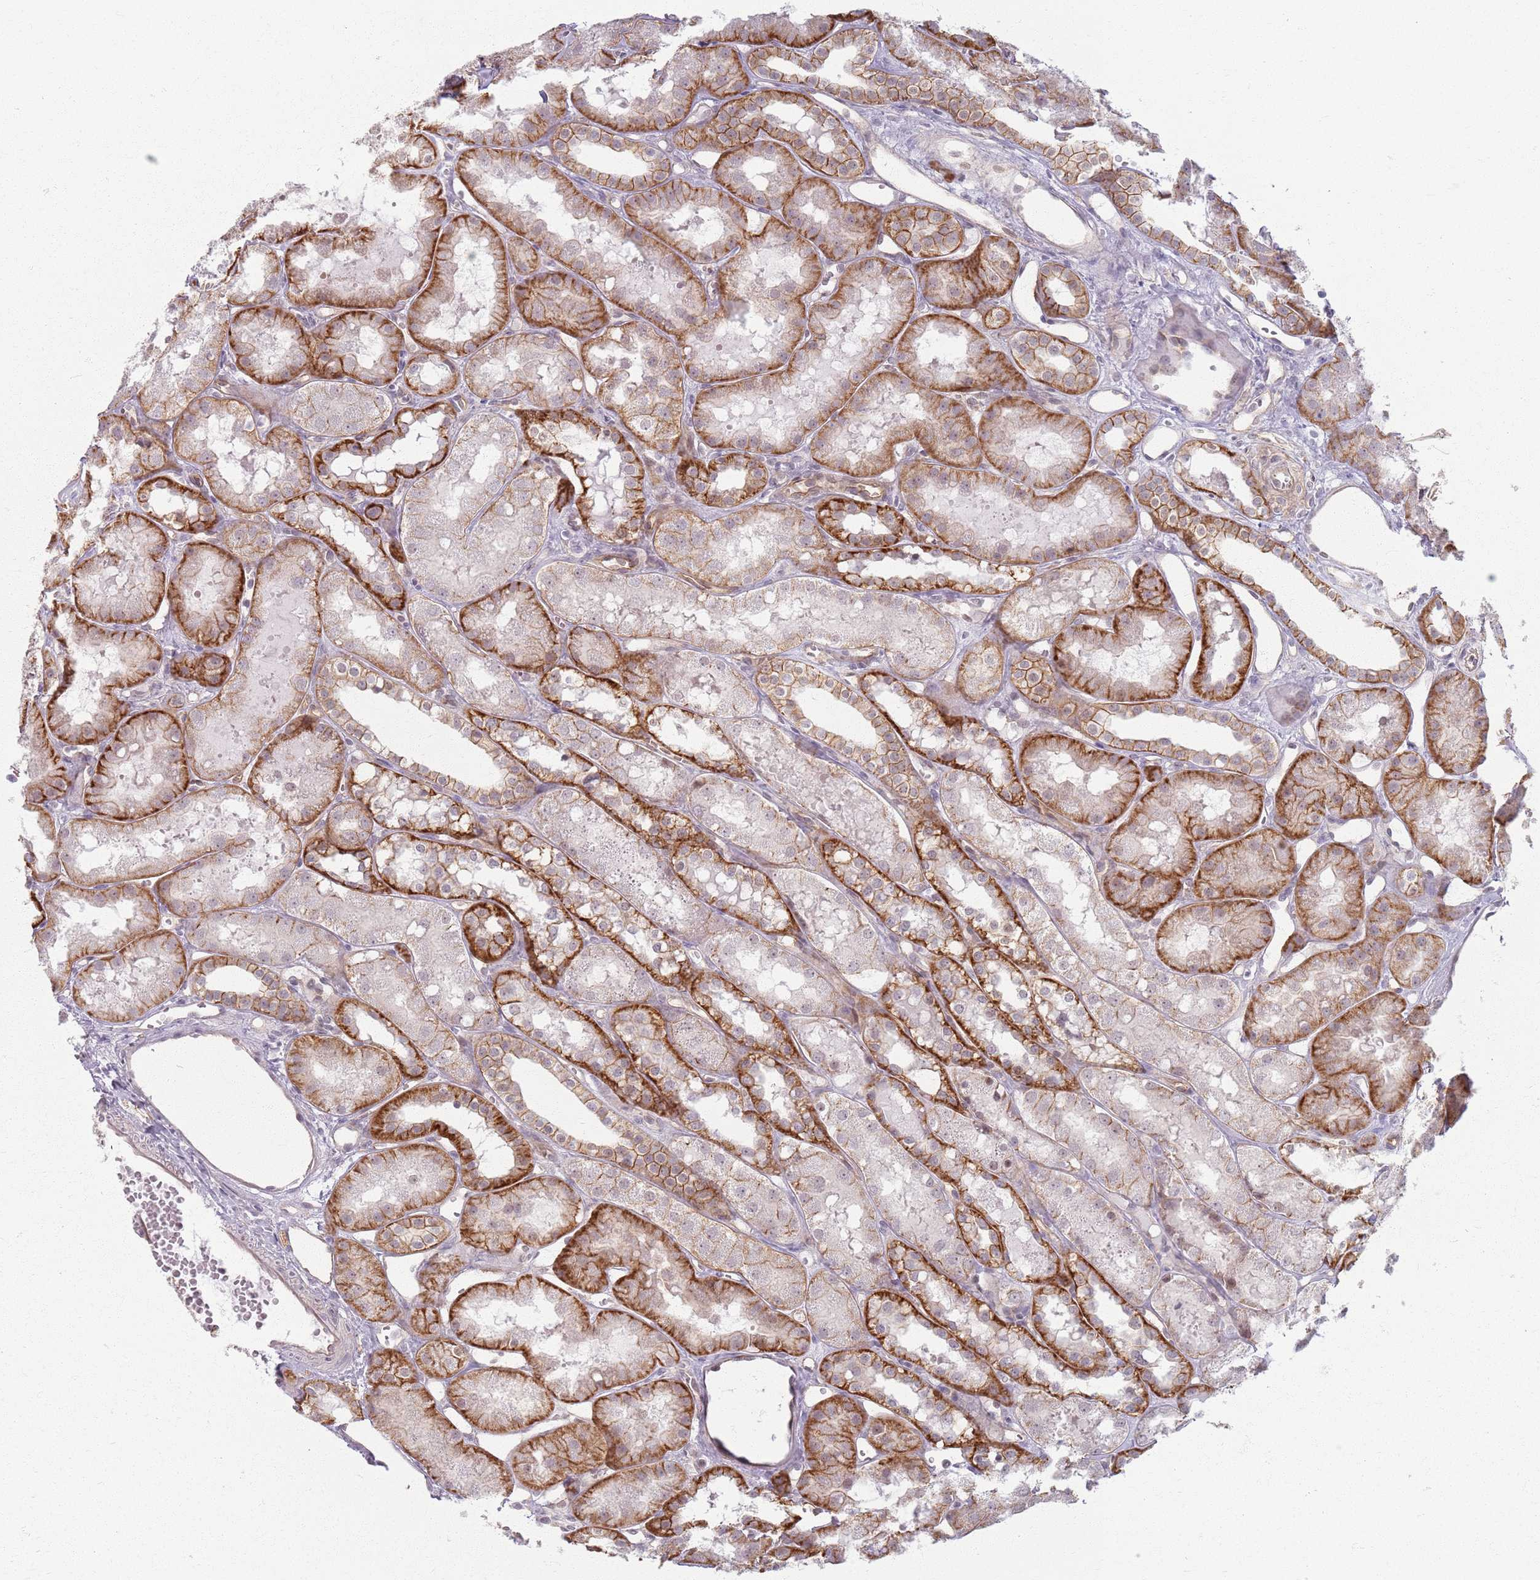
{"staining": {"intensity": "moderate", "quantity": "25%-75%", "location": "cytoplasmic/membranous"}, "tissue": "kidney", "cell_type": "Cells in glomeruli", "image_type": "normal", "snomed": [{"axis": "morphology", "description": "Normal tissue, NOS"}, {"axis": "topography", "description": "Kidney"}], "caption": "This photomicrograph demonstrates IHC staining of benign kidney, with medium moderate cytoplasmic/membranous expression in approximately 25%-75% of cells in glomeruli.", "gene": "KCNA5", "patient": {"sex": "male", "age": 16}}